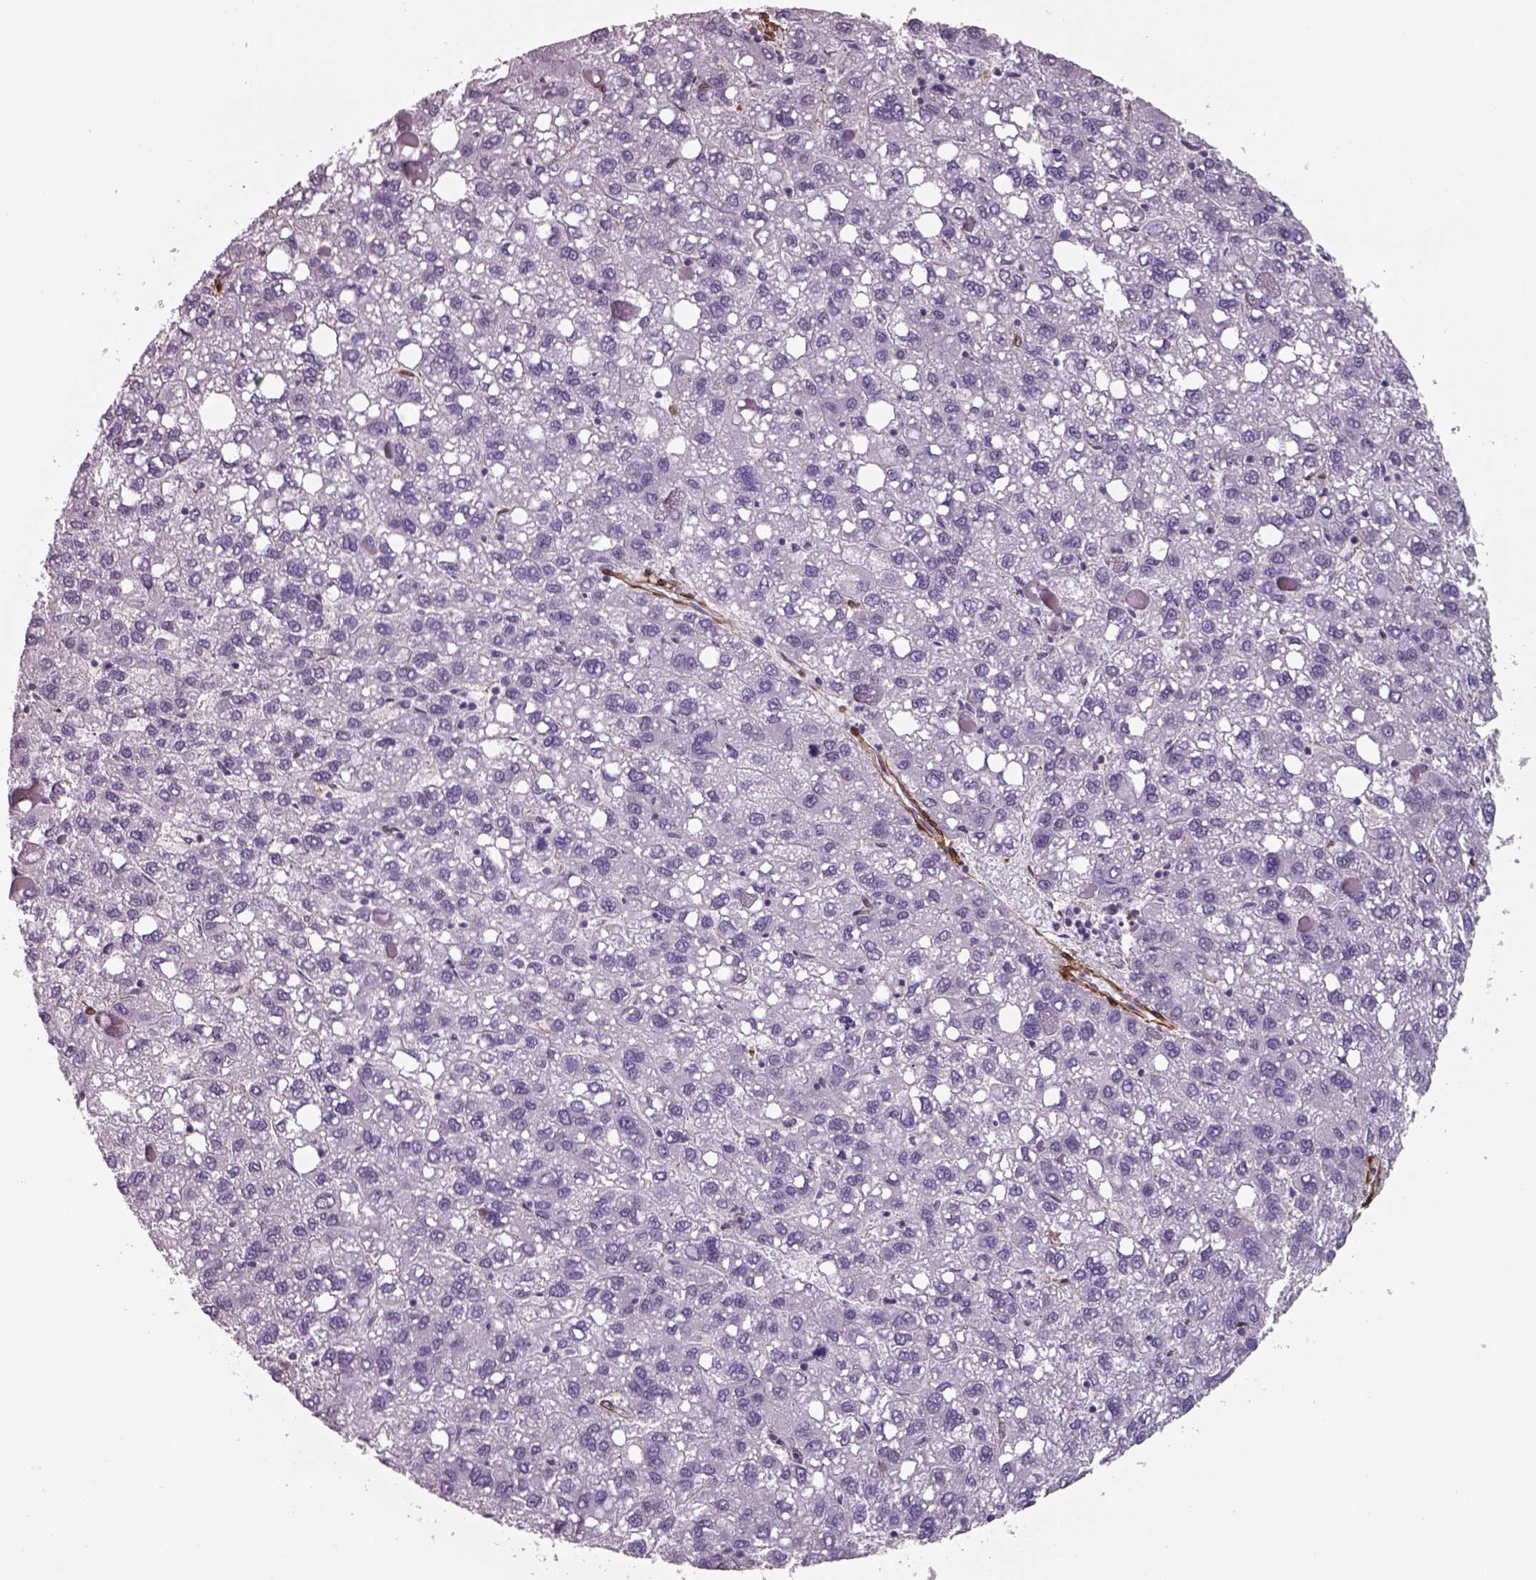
{"staining": {"intensity": "negative", "quantity": "none", "location": "none"}, "tissue": "liver cancer", "cell_type": "Tumor cells", "image_type": "cancer", "snomed": [{"axis": "morphology", "description": "Carcinoma, Hepatocellular, NOS"}, {"axis": "topography", "description": "Liver"}], "caption": "A histopathology image of human hepatocellular carcinoma (liver) is negative for staining in tumor cells.", "gene": "ISYNA1", "patient": {"sex": "female", "age": 82}}